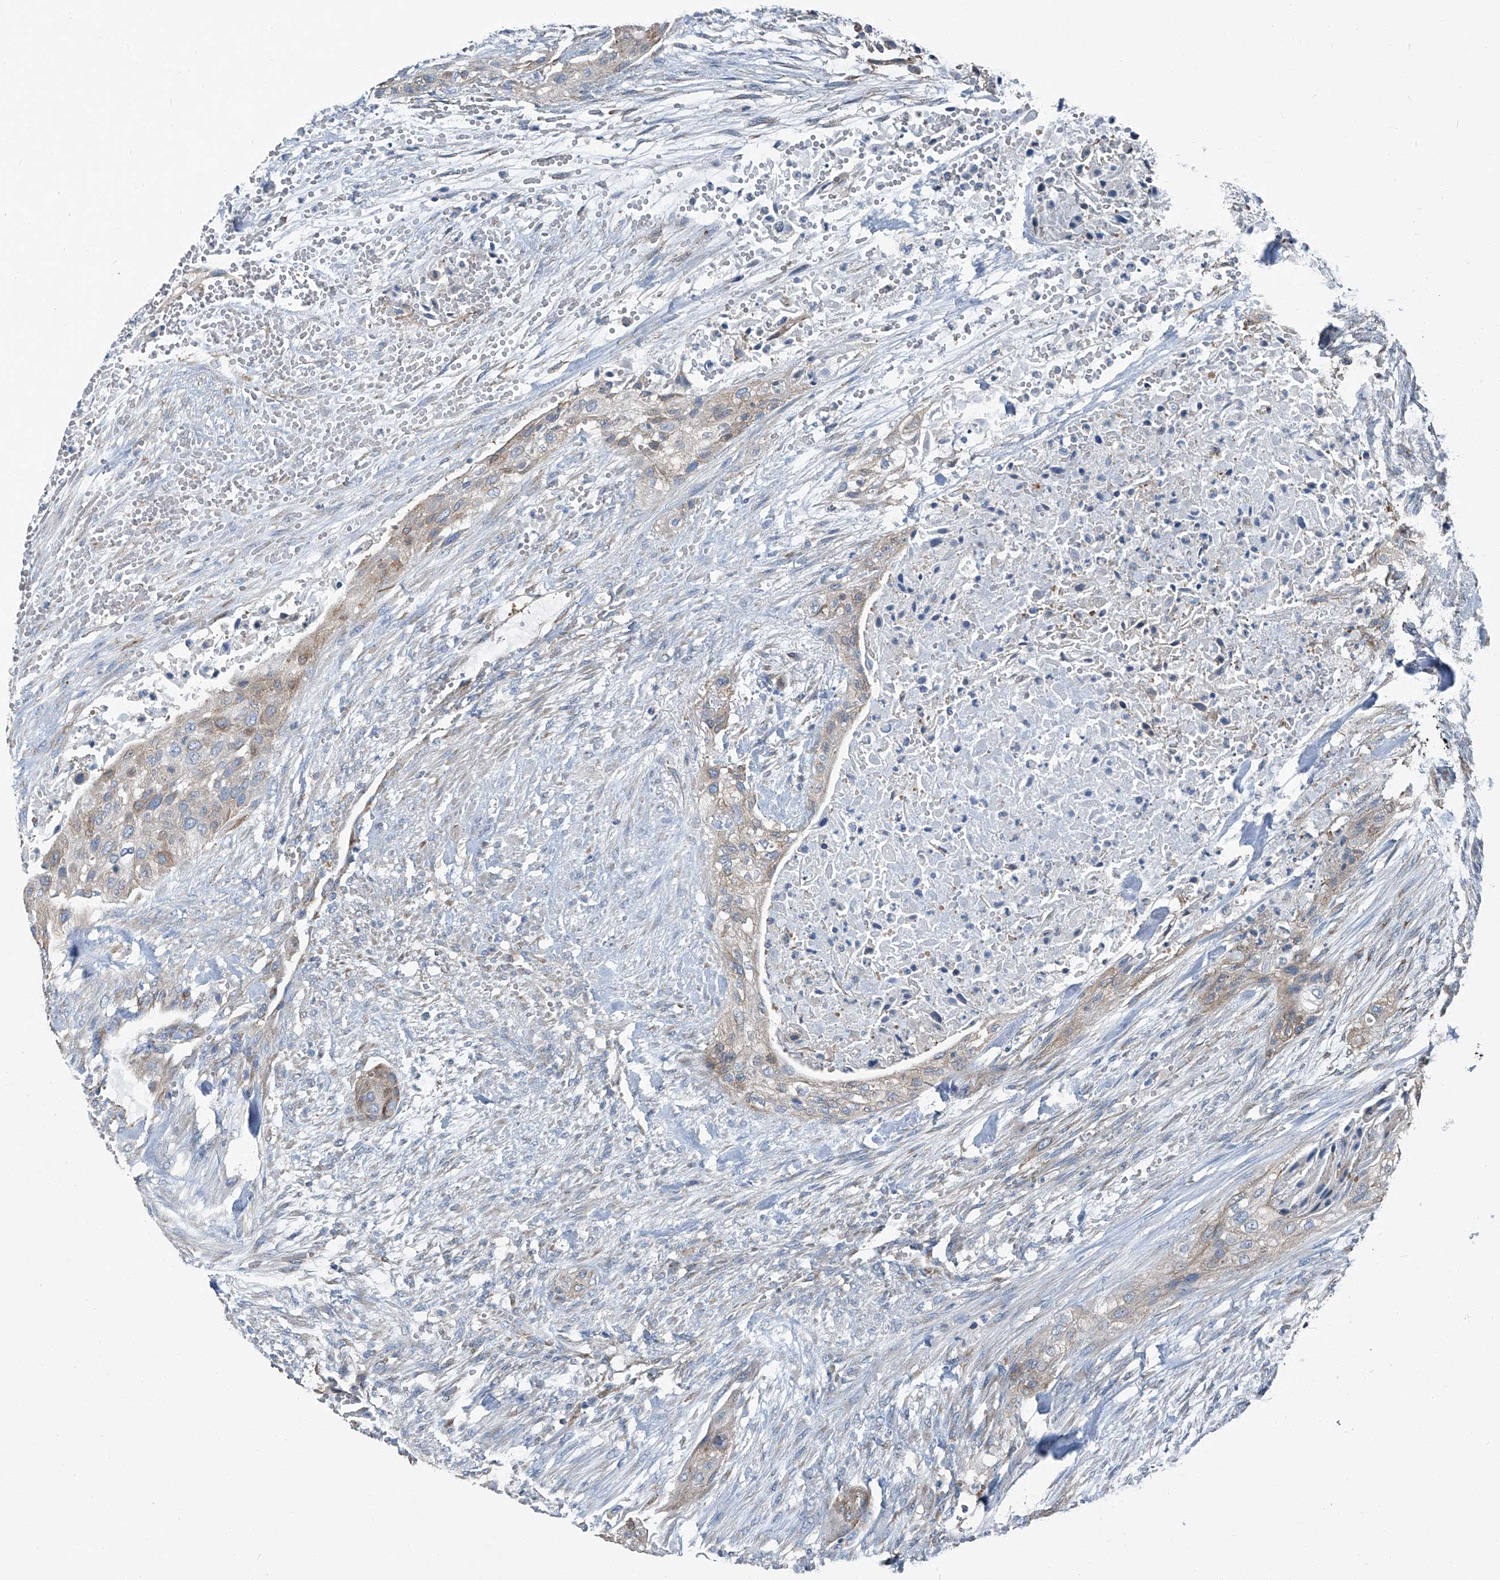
{"staining": {"intensity": "weak", "quantity": "<25%", "location": "cytoplasmic/membranous"}, "tissue": "urothelial cancer", "cell_type": "Tumor cells", "image_type": "cancer", "snomed": [{"axis": "morphology", "description": "Urothelial carcinoma, High grade"}, {"axis": "topography", "description": "Urinary bladder"}], "caption": "High power microscopy micrograph of an immunohistochemistry photomicrograph of high-grade urothelial carcinoma, revealing no significant staining in tumor cells.", "gene": "SEPTIN7", "patient": {"sex": "male", "age": 35}}